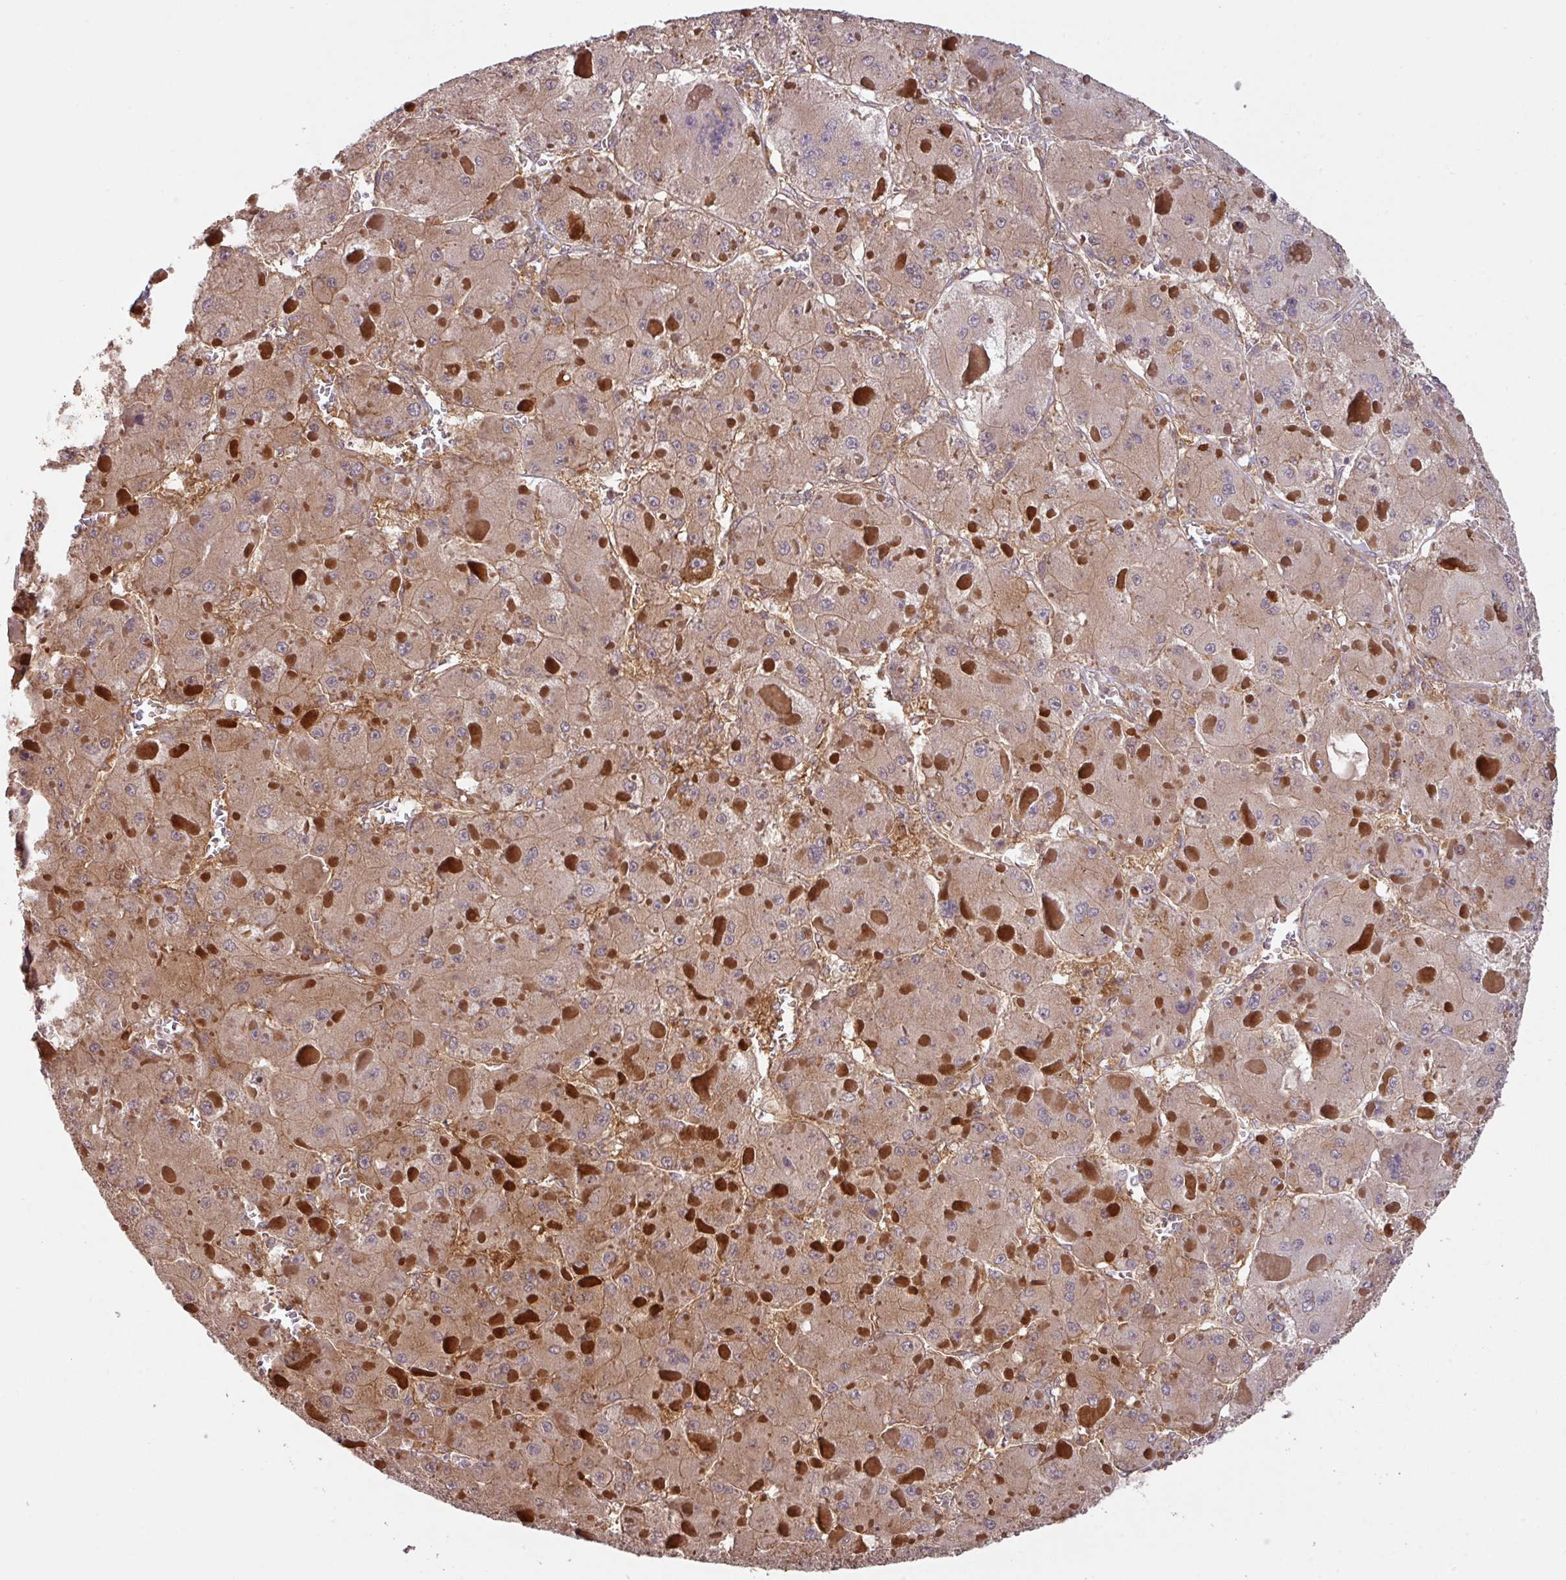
{"staining": {"intensity": "moderate", "quantity": ">75%", "location": "cytoplasmic/membranous"}, "tissue": "liver cancer", "cell_type": "Tumor cells", "image_type": "cancer", "snomed": [{"axis": "morphology", "description": "Carcinoma, Hepatocellular, NOS"}, {"axis": "topography", "description": "Liver"}], "caption": "A brown stain shows moderate cytoplasmic/membranous positivity of a protein in liver cancer (hepatocellular carcinoma) tumor cells.", "gene": "CYFIP2", "patient": {"sex": "female", "age": 73}}